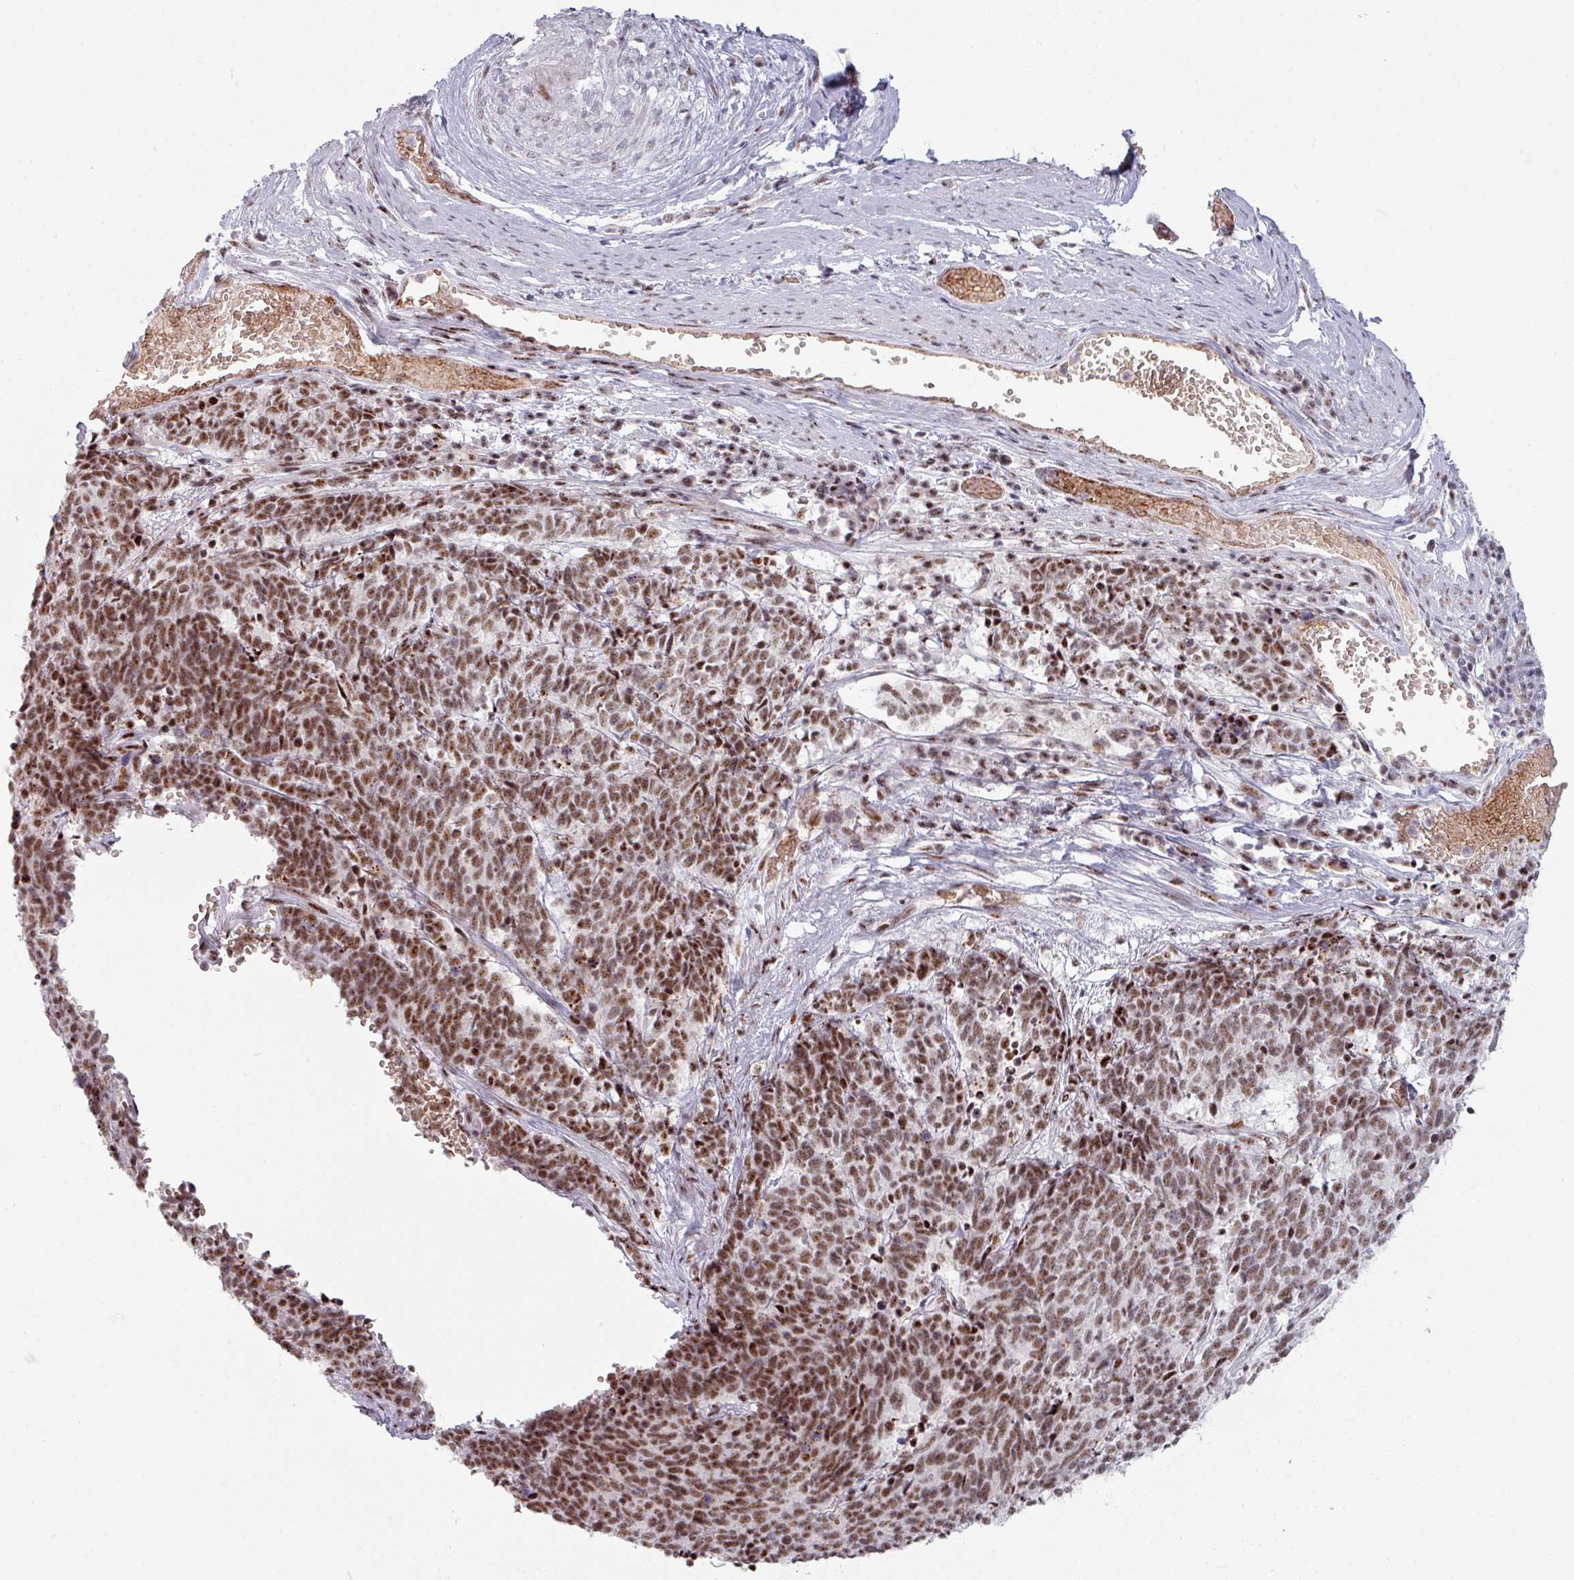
{"staining": {"intensity": "moderate", "quantity": ">75%", "location": "nuclear"}, "tissue": "cervical cancer", "cell_type": "Tumor cells", "image_type": "cancer", "snomed": [{"axis": "morphology", "description": "Squamous cell carcinoma, NOS"}, {"axis": "topography", "description": "Cervix"}], "caption": "Immunohistochemistry (IHC) photomicrograph of human squamous cell carcinoma (cervical) stained for a protein (brown), which displays medium levels of moderate nuclear expression in about >75% of tumor cells.", "gene": "NCOR1", "patient": {"sex": "female", "age": 29}}